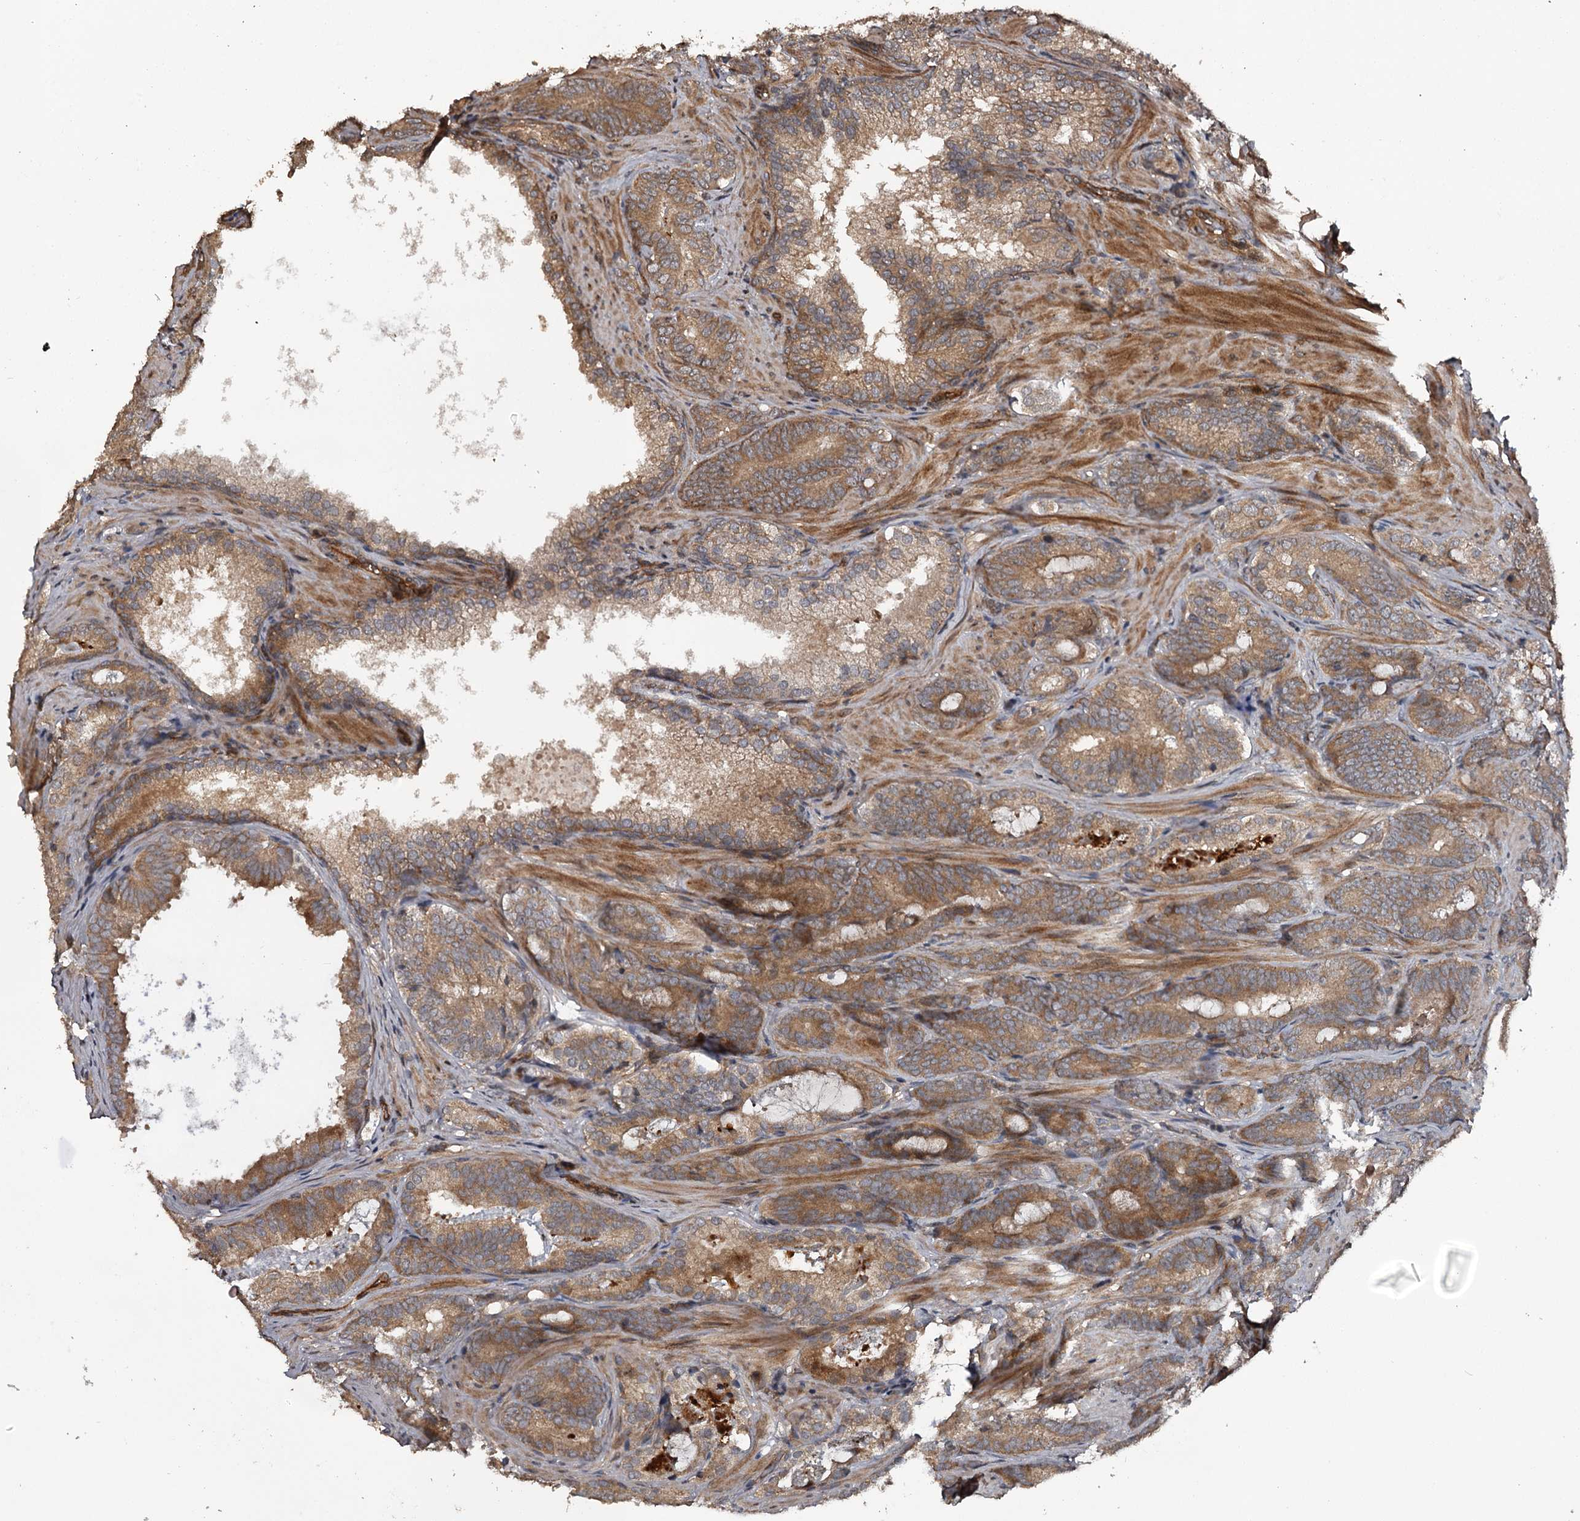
{"staining": {"intensity": "moderate", "quantity": ">75%", "location": "cytoplasmic/membranous"}, "tissue": "prostate cancer", "cell_type": "Tumor cells", "image_type": "cancer", "snomed": [{"axis": "morphology", "description": "Adenocarcinoma, Low grade"}, {"axis": "topography", "description": "Prostate"}], "caption": "Immunohistochemical staining of adenocarcinoma (low-grade) (prostate) shows medium levels of moderate cytoplasmic/membranous protein staining in approximately >75% of tumor cells. Nuclei are stained in blue.", "gene": "RAB21", "patient": {"sex": "male", "age": 60}}